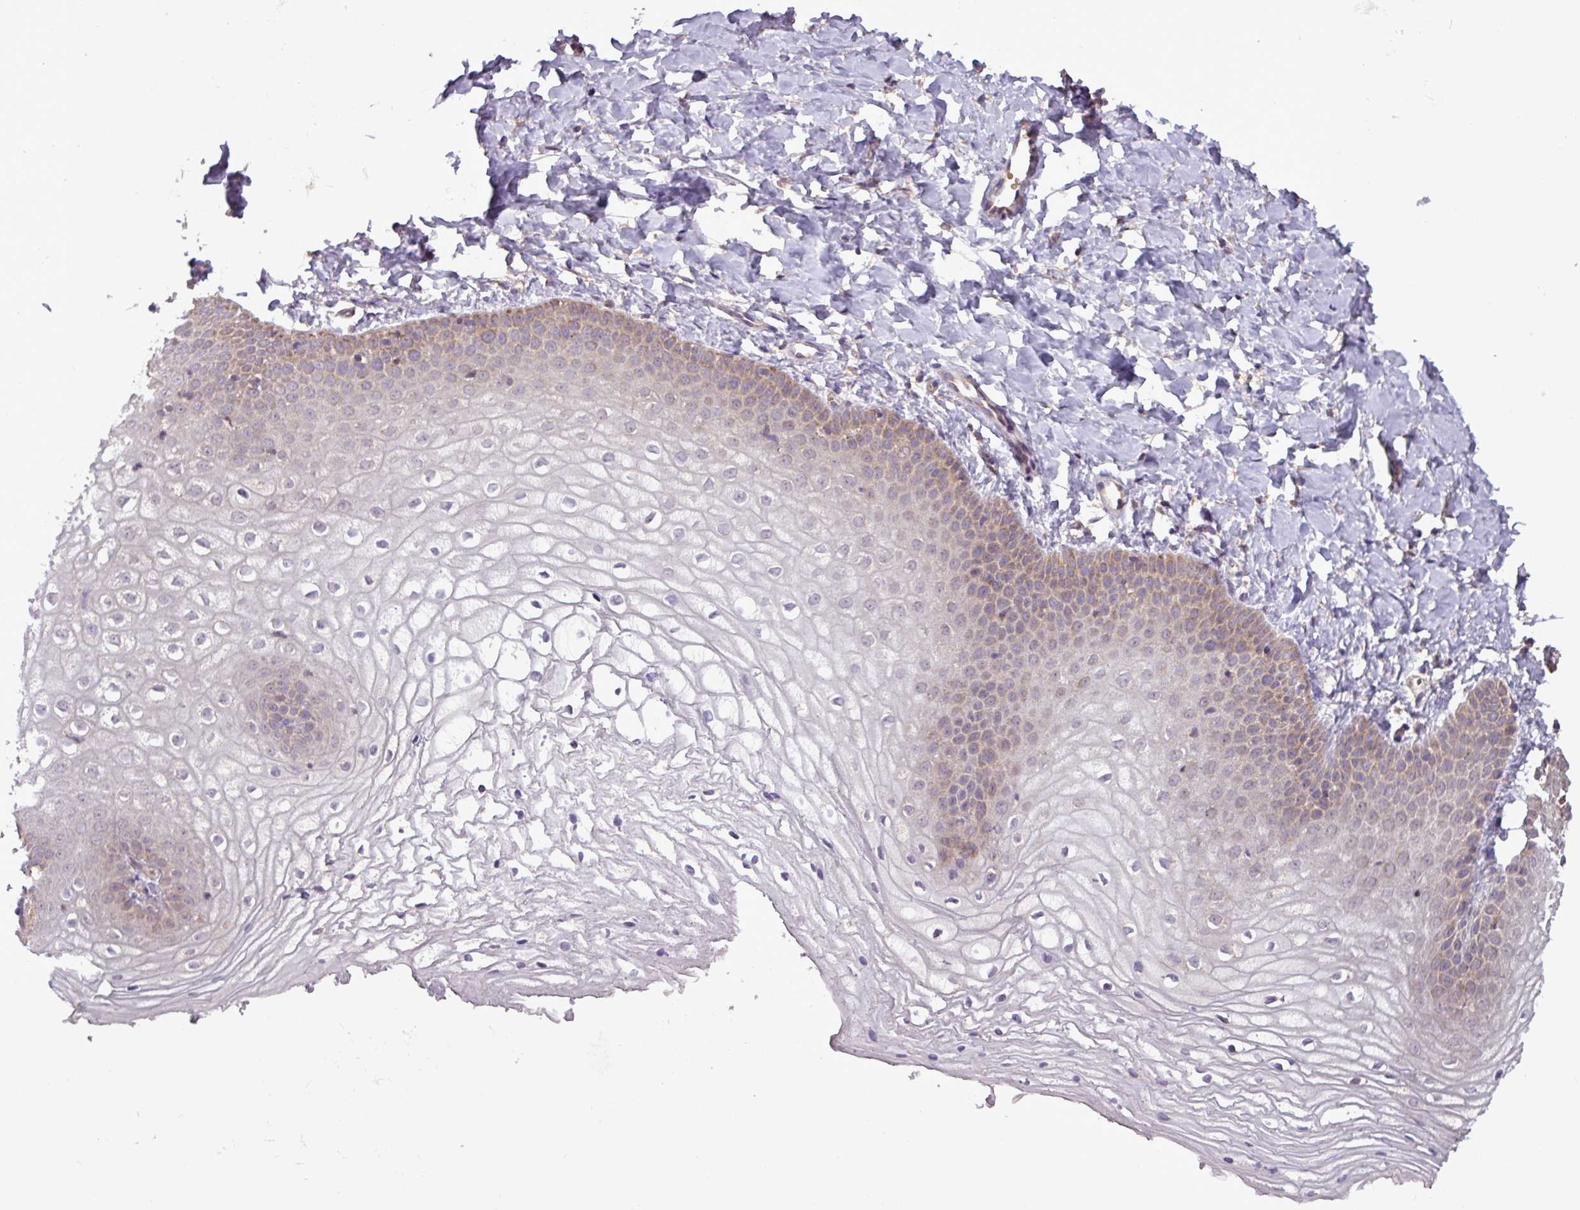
{"staining": {"intensity": "moderate", "quantity": "25%-75%", "location": "cytoplasmic/membranous"}, "tissue": "vagina", "cell_type": "Squamous epithelial cells", "image_type": "normal", "snomed": [{"axis": "morphology", "description": "Normal tissue, NOS"}, {"axis": "topography", "description": "Vagina"}], "caption": "Immunohistochemistry (IHC) staining of benign vagina, which exhibits medium levels of moderate cytoplasmic/membranous staining in approximately 25%-75% of squamous epithelial cells indicating moderate cytoplasmic/membranous protein expression. The staining was performed using DAB (3,3'-diaminobenzidine) (brown) for protein detection and nuclei were counterstained in hematoxylin (blue).", "gene": "MCTP2", "patient": {"sex": "female", "age": 68}}